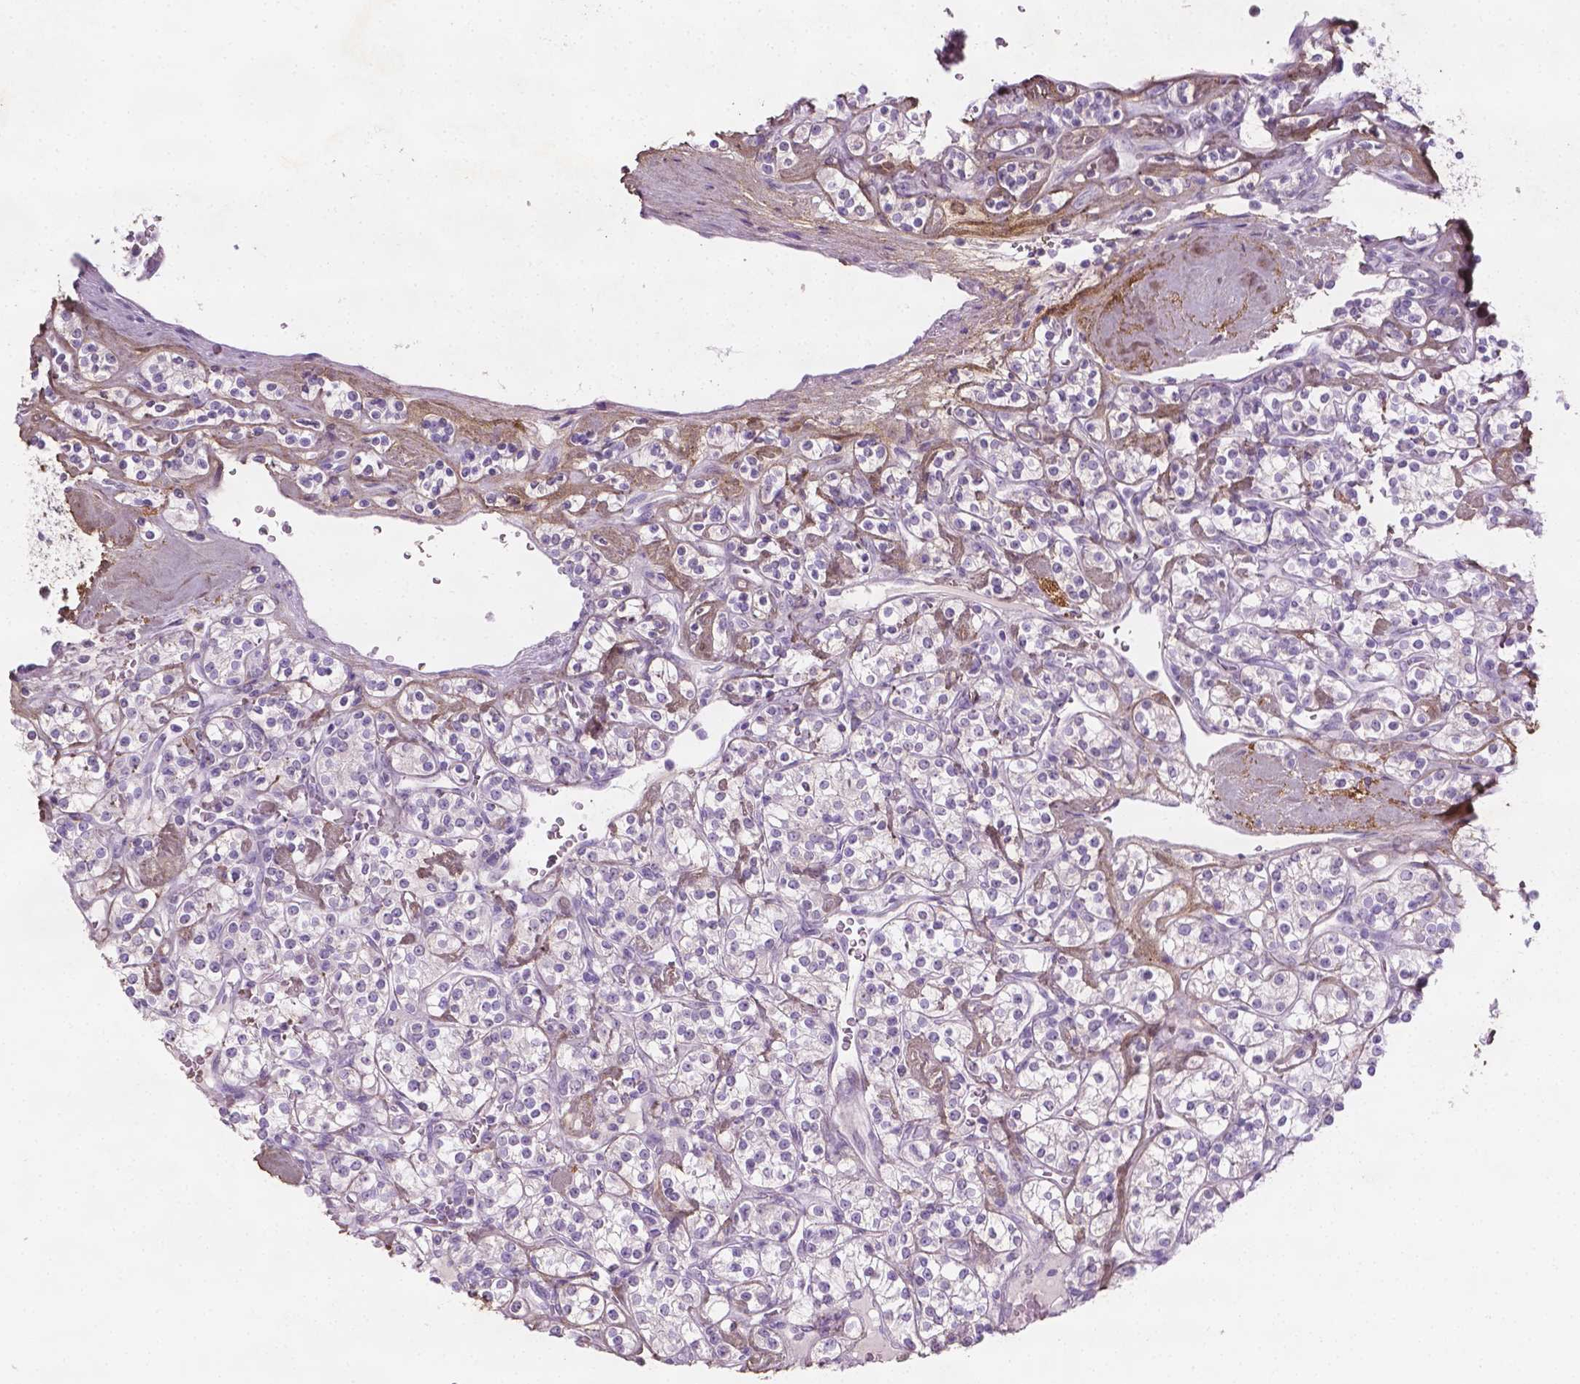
{"staining": {"intensity": "negative", "quantity": "none", "location": "none"}, "tissue": "renal cancer", "cell_type": "Tumor cells", "image_type": "cancer", "snomed": [{"axis": "morphology", "description": "Adenocarcinoma, NOS"}, {"axis": "topography", "description": "Kidney"}], "caption": "Tumor cells are negative for brown protein staining in renal cancer.", "gene": "DLG2", "patient": {"sex": "male", "age": 77}}